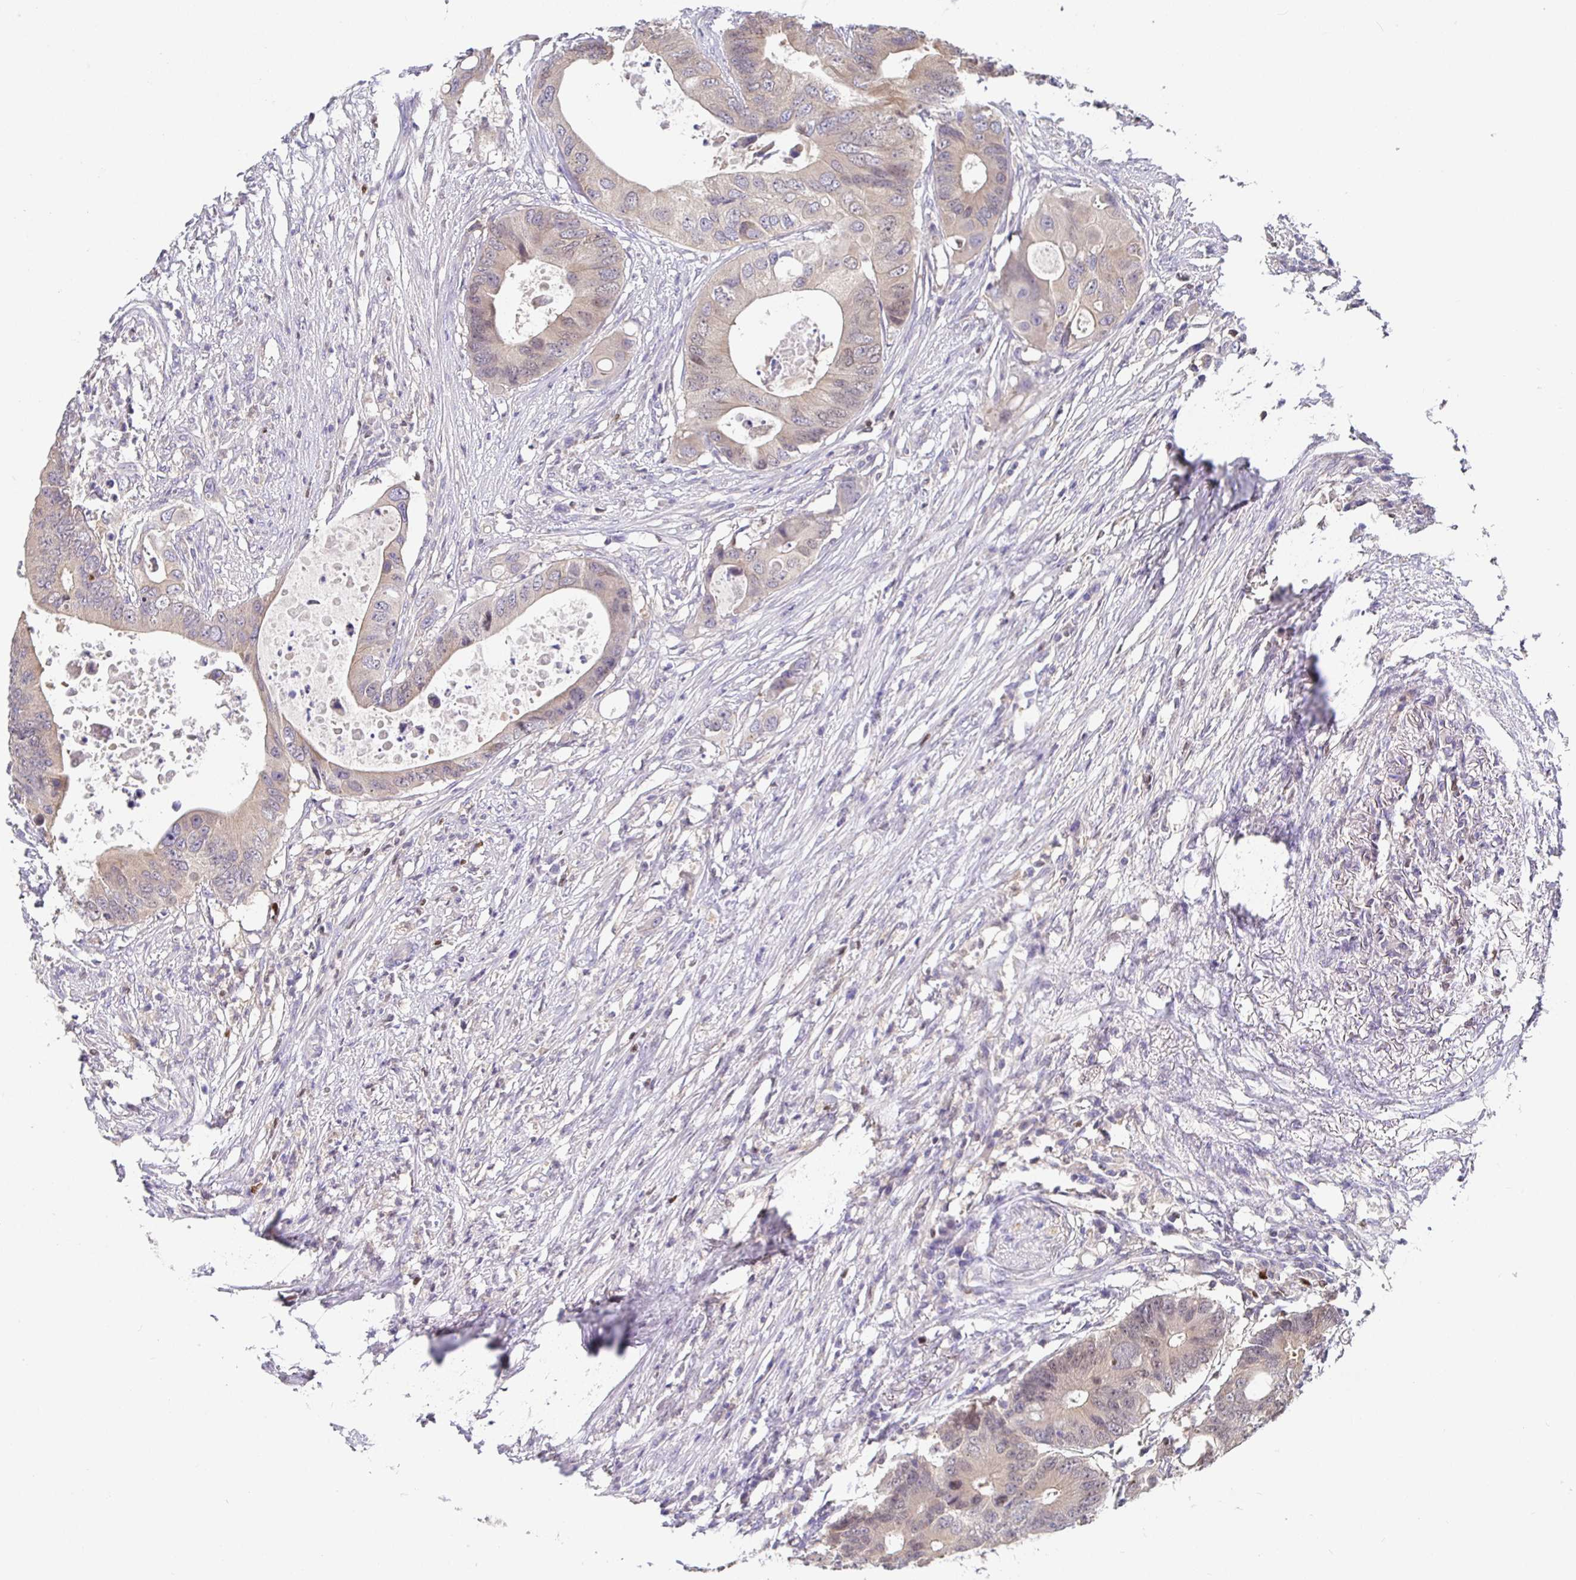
{"staining": {"intensity": "weak", "quantity": ">75%", "location": "cytoplasmic/membranous,nuclear"}, "tissue": "colorectal cancer", "cell_type": "Tumor cells", "image_type": "cancer", "snomed": [{"axis": "morphology", "description": "Adenocarcinoma, NOS"}, {"axis": "topography", "description": "Colon"}], "caption": "A histopathology image of human colorectal cancer (adenocarcinoma) stained for a protein shows weak cytoplasmic/membranous and nuclear brown staining in tumor cells.", "gene": "SATB1", "patient": {"sex": "male", "age": 71}}